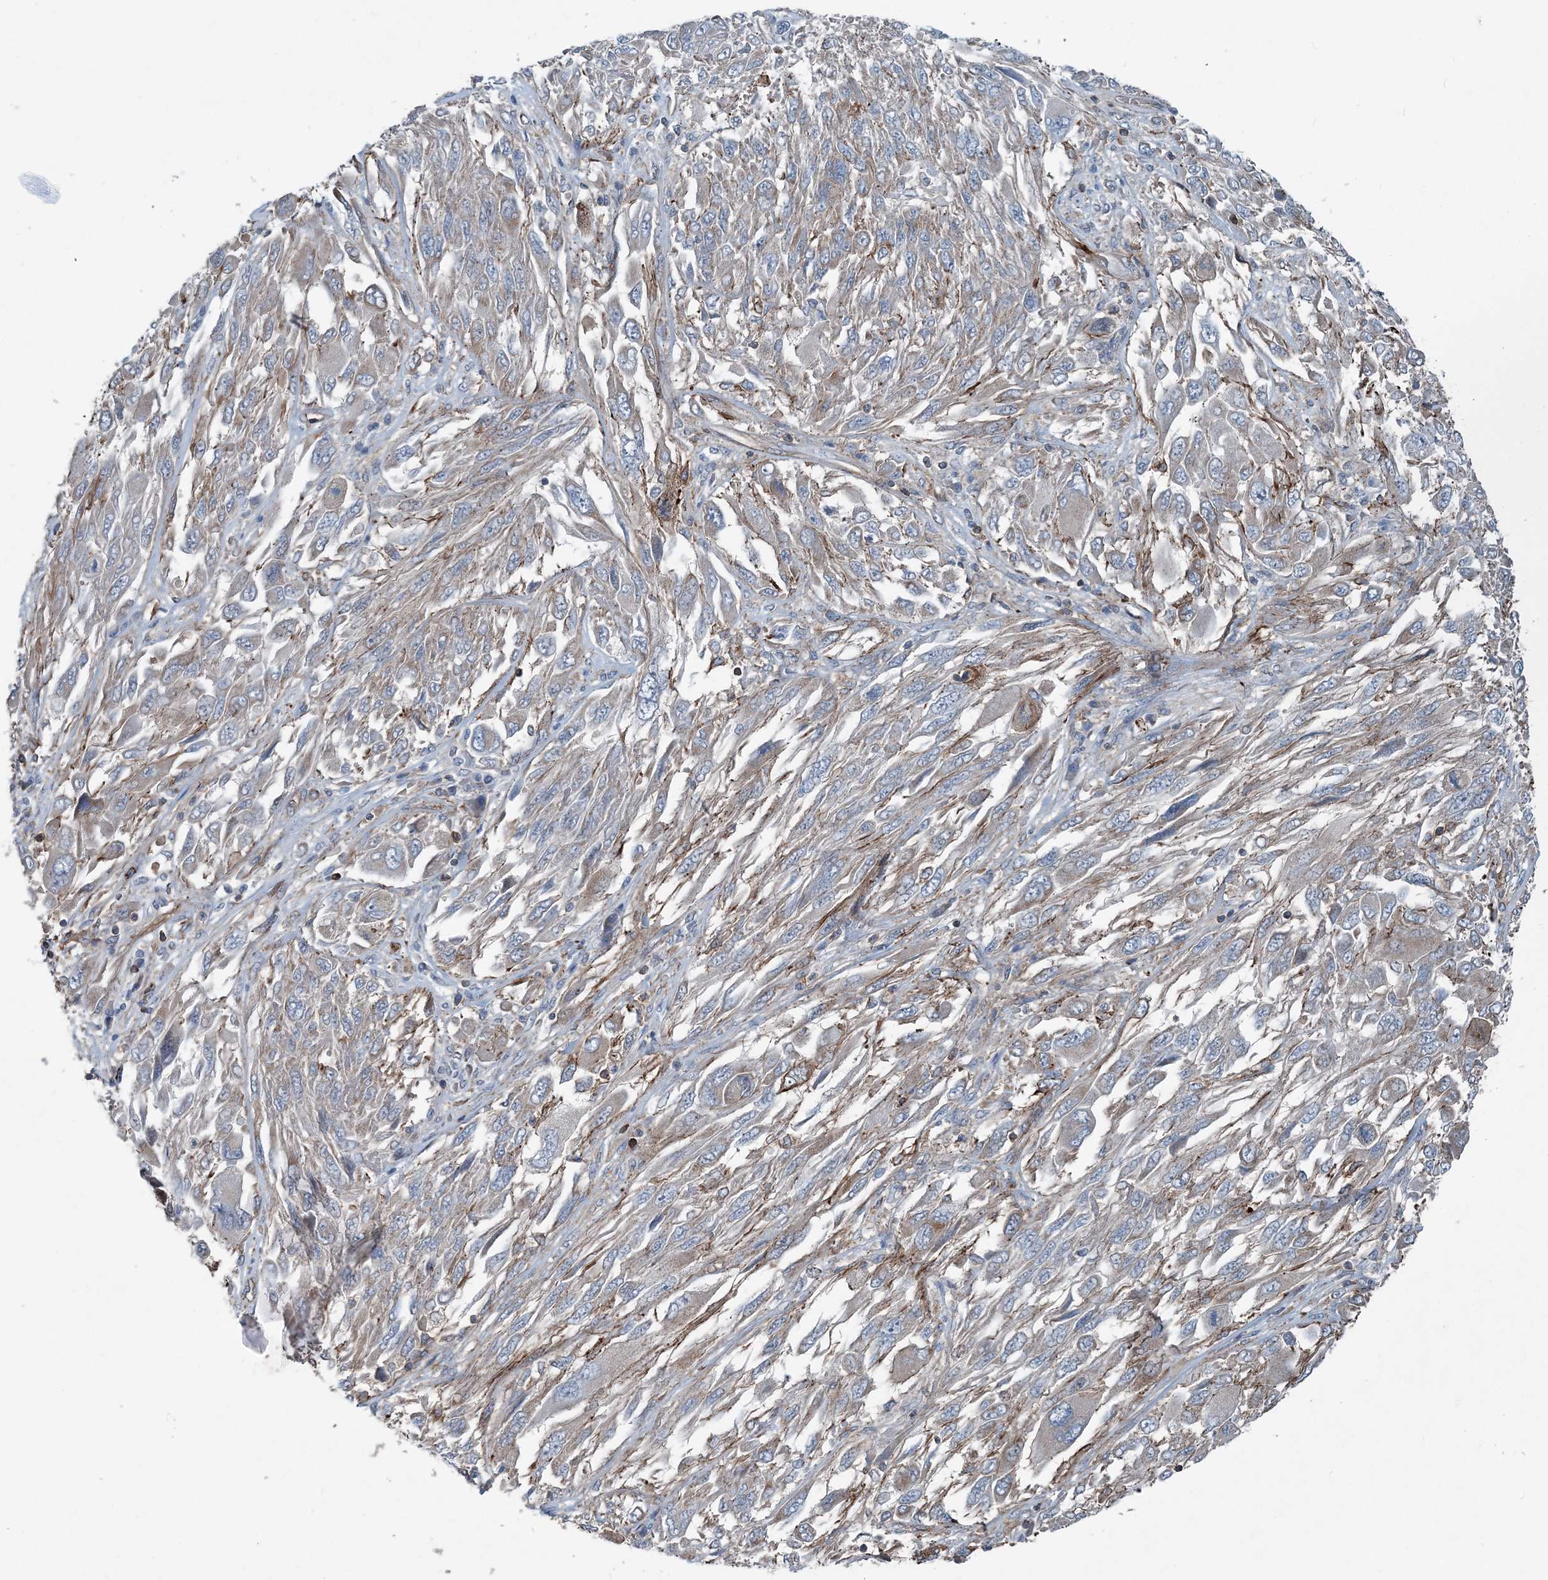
{"staining": {"intensity": "negative", "quantity": "none", "location": "none"}, "tissue": "melanoma", "cell_type": "Tumor cells", "image_type": "cancer", "snomed": [{"axis": "morphology", "description": "Malignant melanoma, NOS"}, {"axis": "topography", "description": "Skin"}], "caption": "A high-resolution histopathology image shows immunohistochemistry (IHC) staining of malignant melanoma, which exhibits no significant positivity in tumor cells.", "gene": "DGUOK", "patient": {"sex": "female", "age": 91}}